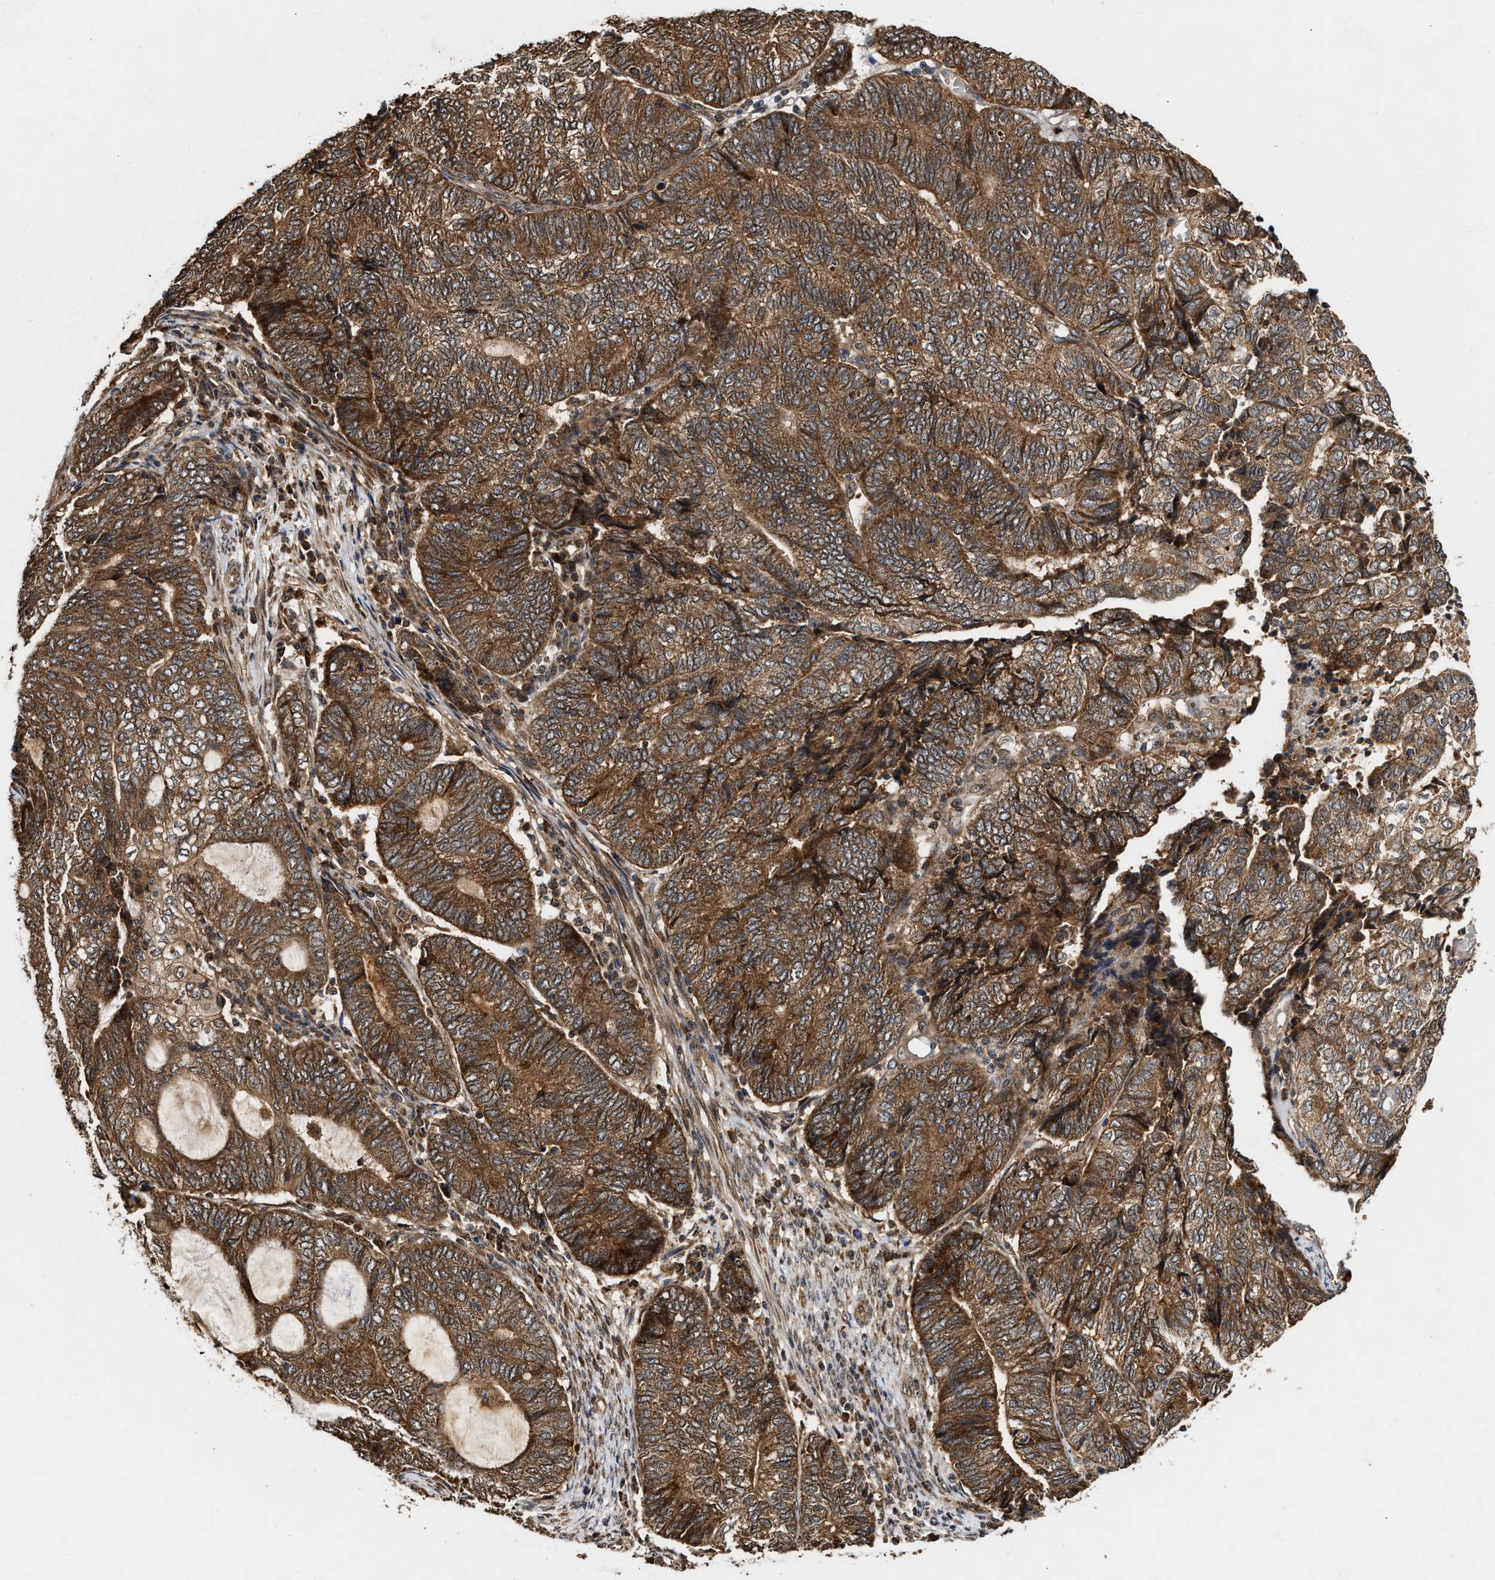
{"staining": {"intensity": "moderate", "quantity": ">75%", "location": "cytoplasmic/membranous"}, "tissue": "endometrial cancer", "cell_type": "Tumor cells", "image_type": "cancer", "snomed": [{"axis": "morphology", "description": "Adenocarcinoma, NOS"}, {"axis": "topography", "description": "Uterus"}, {"axis": "topography", "description": "Endometrium"}], "caption": "Tumor cells display medium levels of moderate cytoplasmic/membranous expression in approximately >75% of cells in endometrial cancer (adenocarcinoma).", "gene": "CFLAR", "patient": {"sex": "female", "age": 70}}